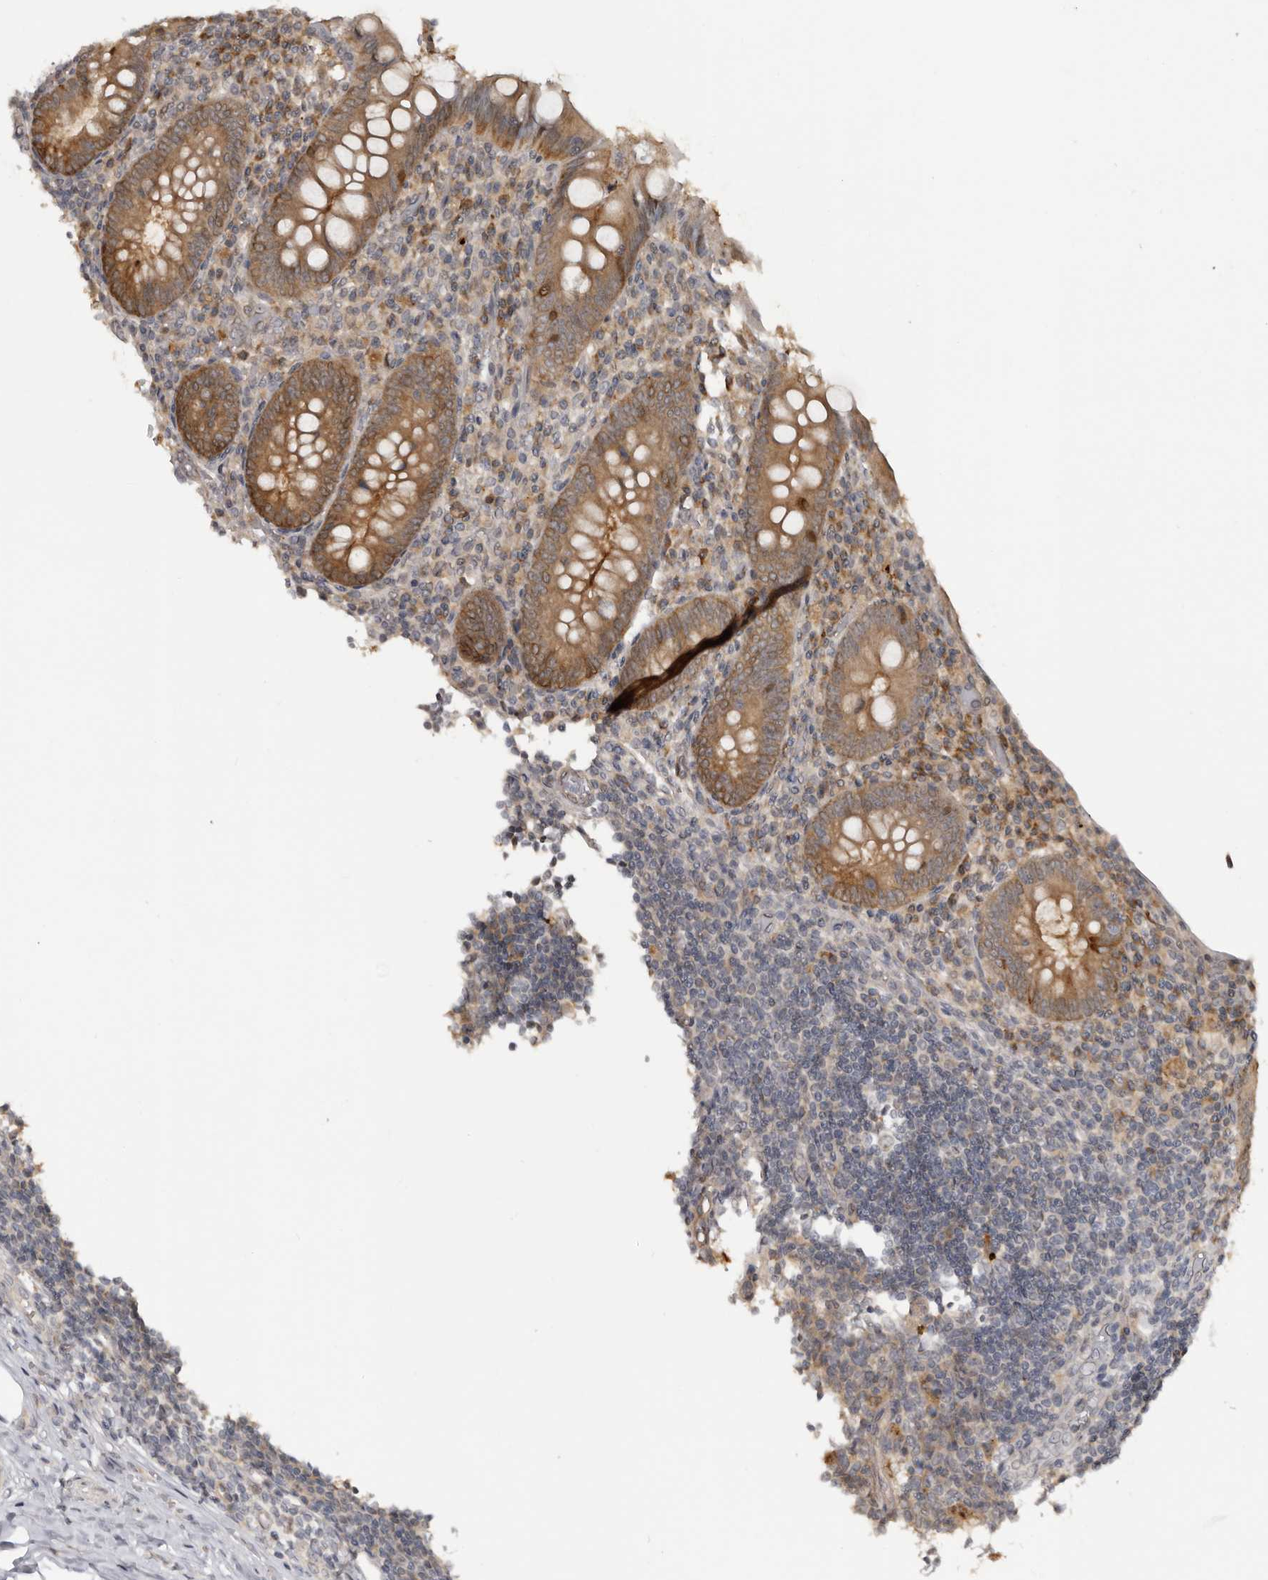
{"staining": {"intensity": "moderate", "quantity": ">75%", "location": "cytoplasmic/membranous,nuclear"}, "tissue": "appendix", "cell_type": "Glandular cells", "image_type": "normal", "snomed": [{"axis": "morphology", "description": "Normal tissue, NOS"}, {"axis": "topography", "description": "Appendix"}], "caption": "The image reveals staining of benign appendix, revealing moderate cytoplasmic/membranous,nuclear protein expression (brown color) within glandular cells. (DAB IHC with brightfield microscopy, high magnification).", "gene": "BAD", "patient": {"sex": "female", "age": 17}}